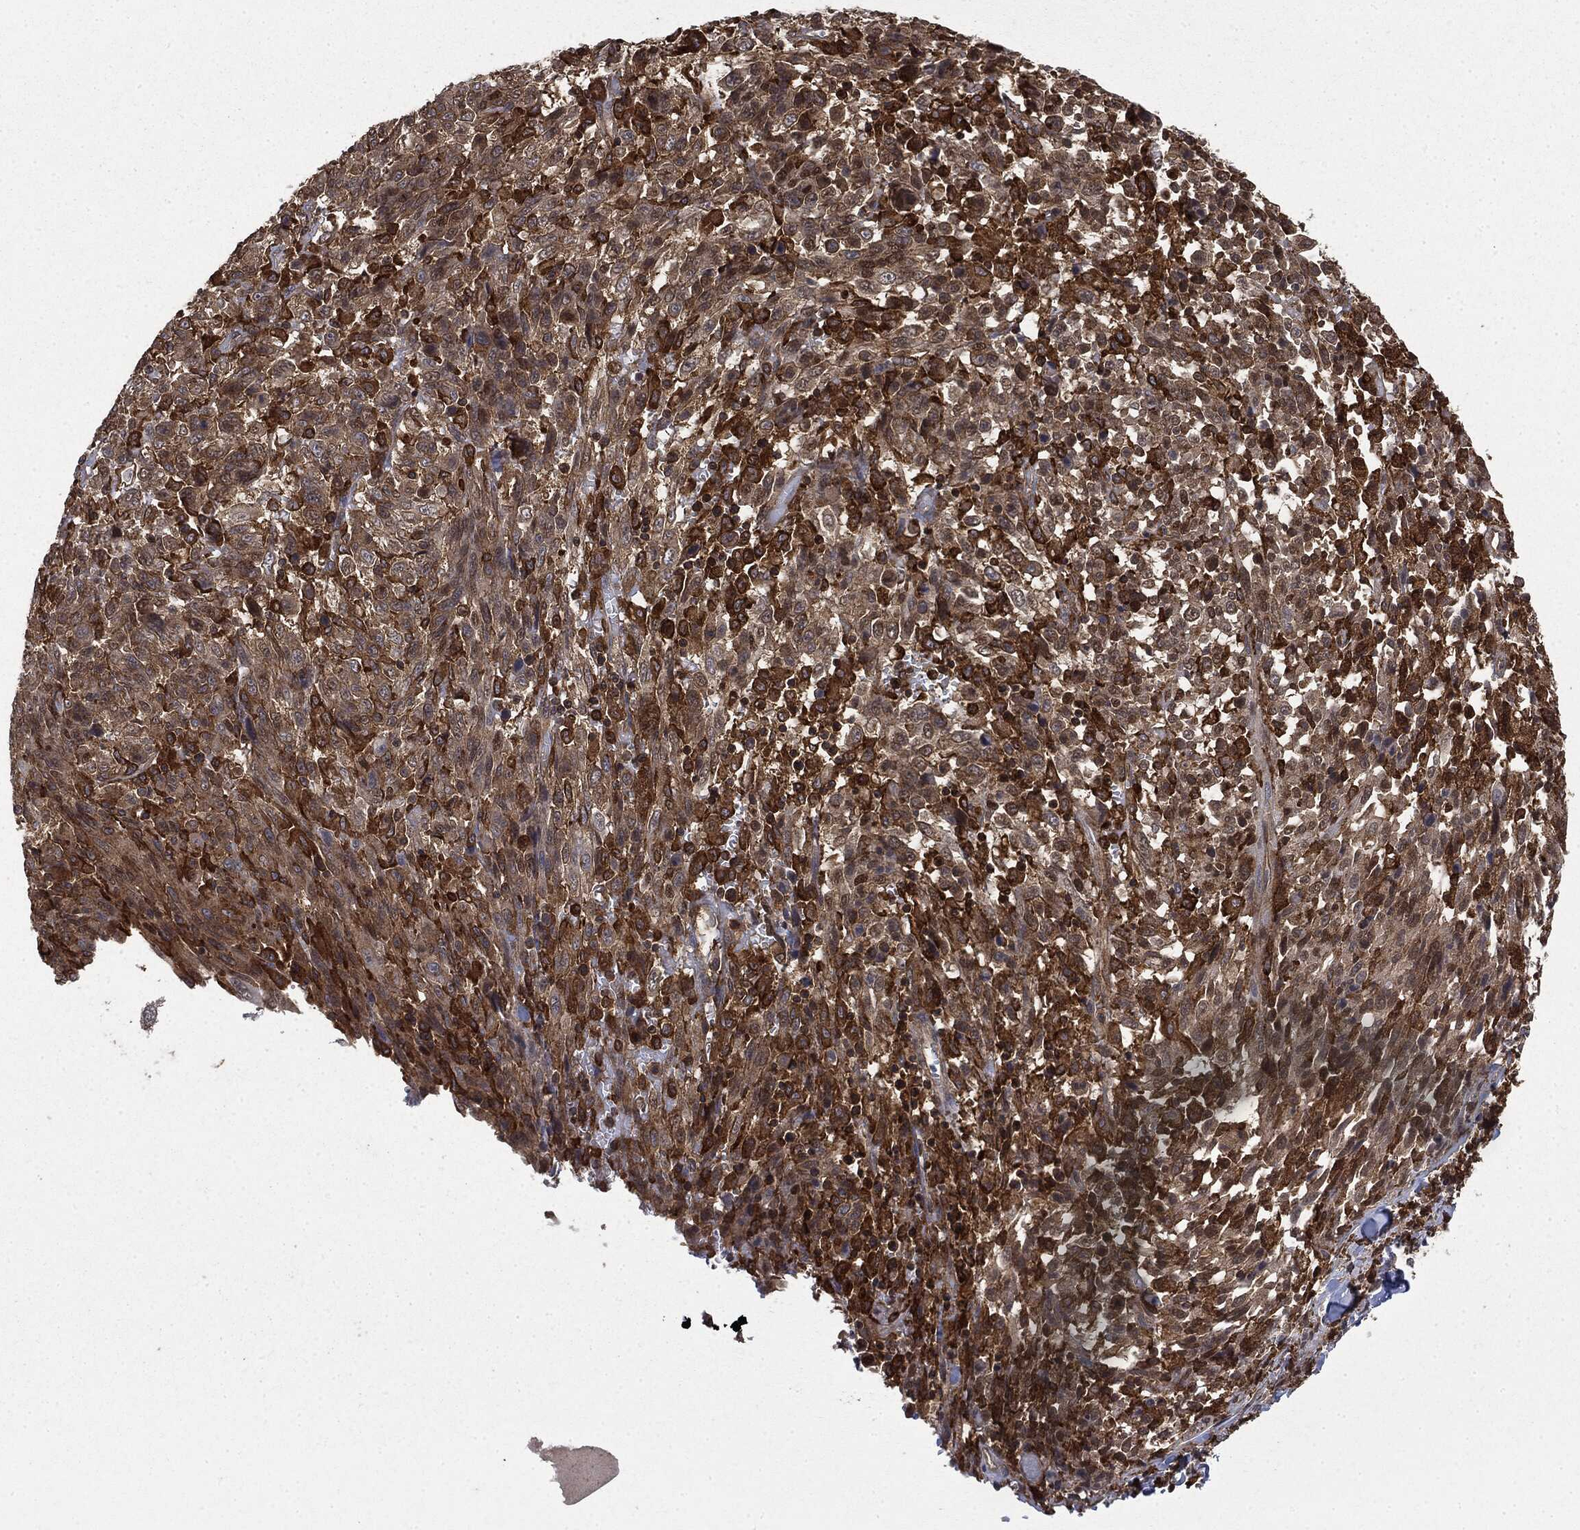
{"staining": {"intensity": "moderate", "quantity": "25%-75%", "location": "cytoplasmic/membranous"}, "tissue": "melanoma", "cell_type": "Tumor cells", "image_type": "cancer", "snomed": [{"axis": "morphology", "description": "Malignant melanoma, NOS"}, {"axis": "topography", "description": "Skin"}], "caption": "Moderate cytoplasmic/membranous protein expression is seen in about 25%-75% of tumor cells in malignant melanoma.", "gene": "SNX5", "patient": {"sex": "female", "age": 91}}